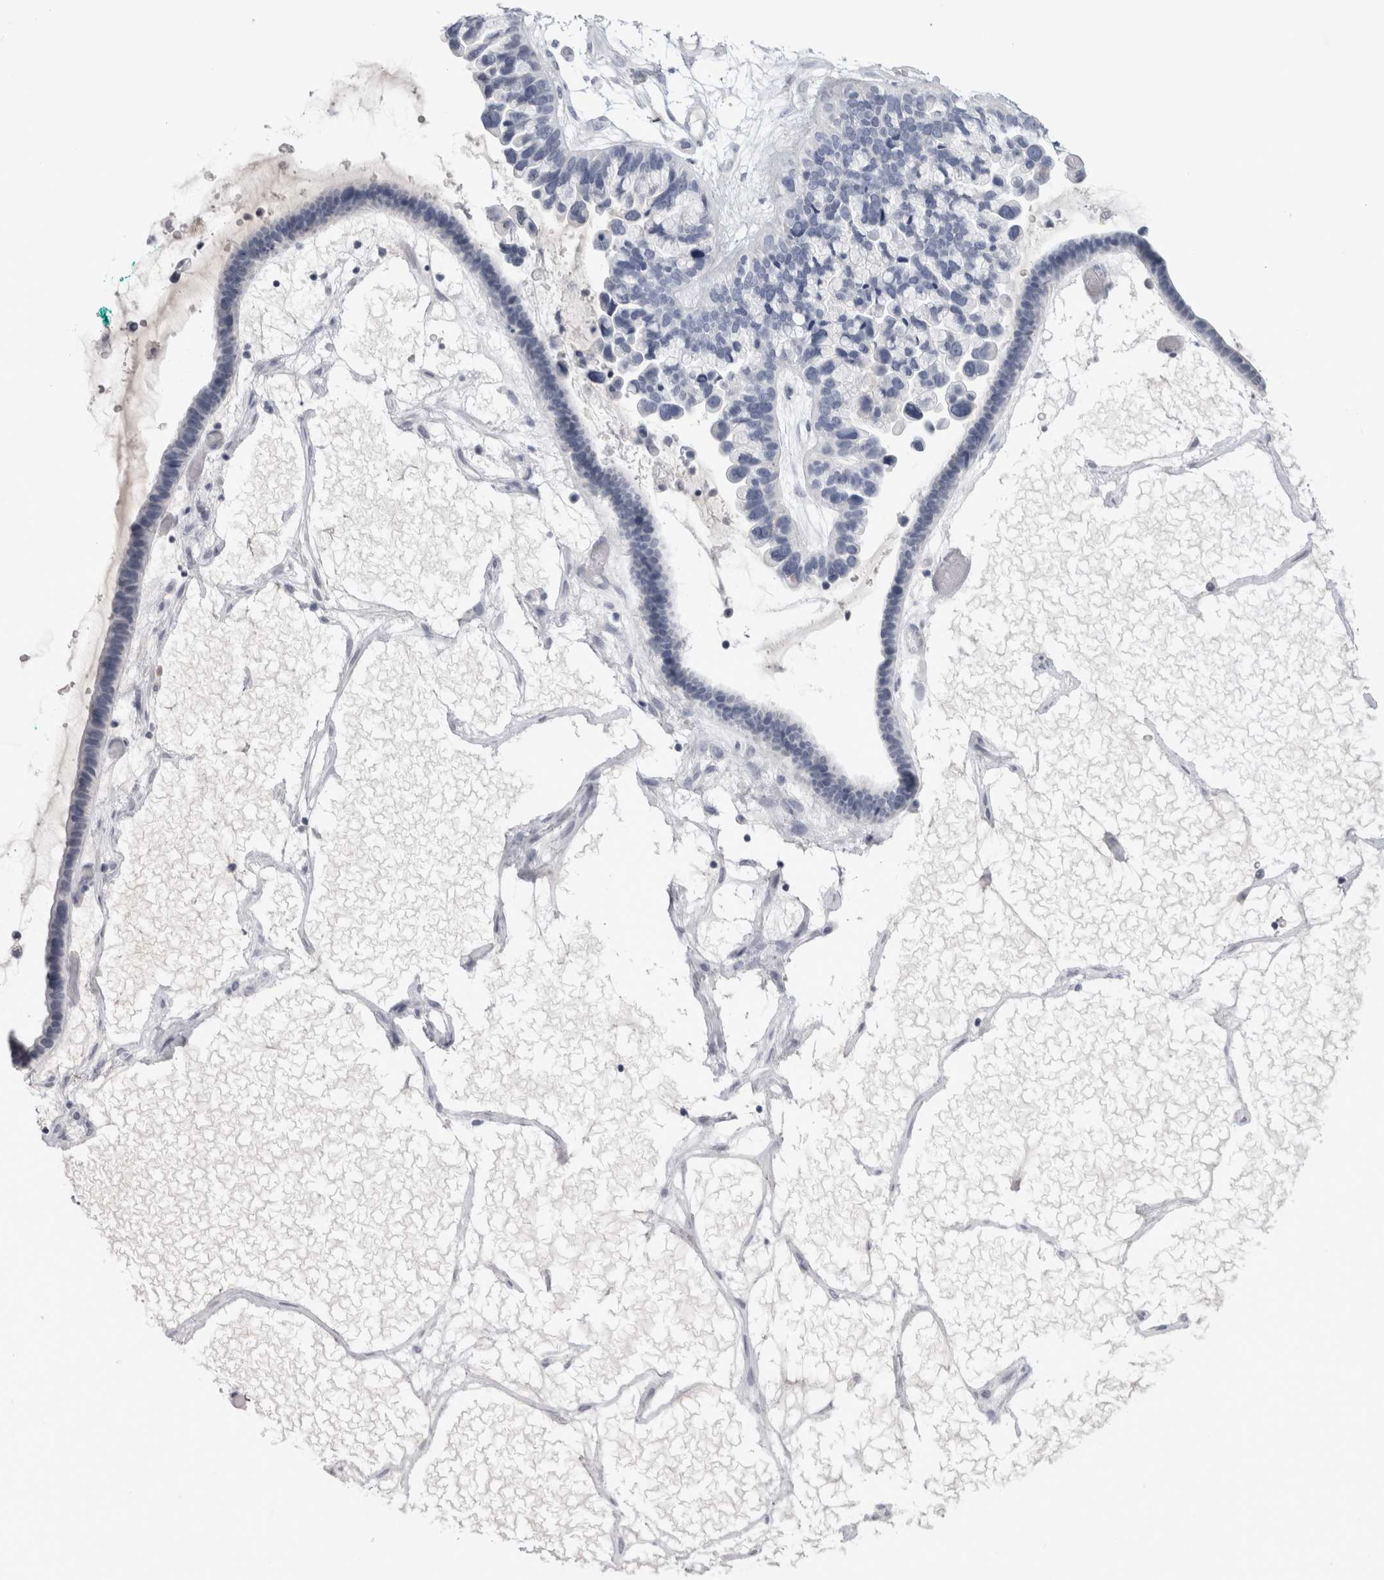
{"staining": {"intensity": "negative", "quantity": "none", "location": "none"}, "tissue": "ovarian cancer", "cell_type": "Tumor cells", "image_type": "cancer", "snomed": [{"axis": "morphology", "description": "Cystadenocarcinoma, serous, NOS"}, {"axis": "topography", "description": "Ovary"}], "caption": "There is no significant positivity in tumor cells of ovarian cancer. (Stains: DAB (3,3'-diaminobenzidine) immunohistochemistry (IHC) with hematoxylin counter stain, Microscopy: brightfield microscopy at high magnification).", "gene": "ADAM2", "patient": {"sex": "female", "age": 56}}